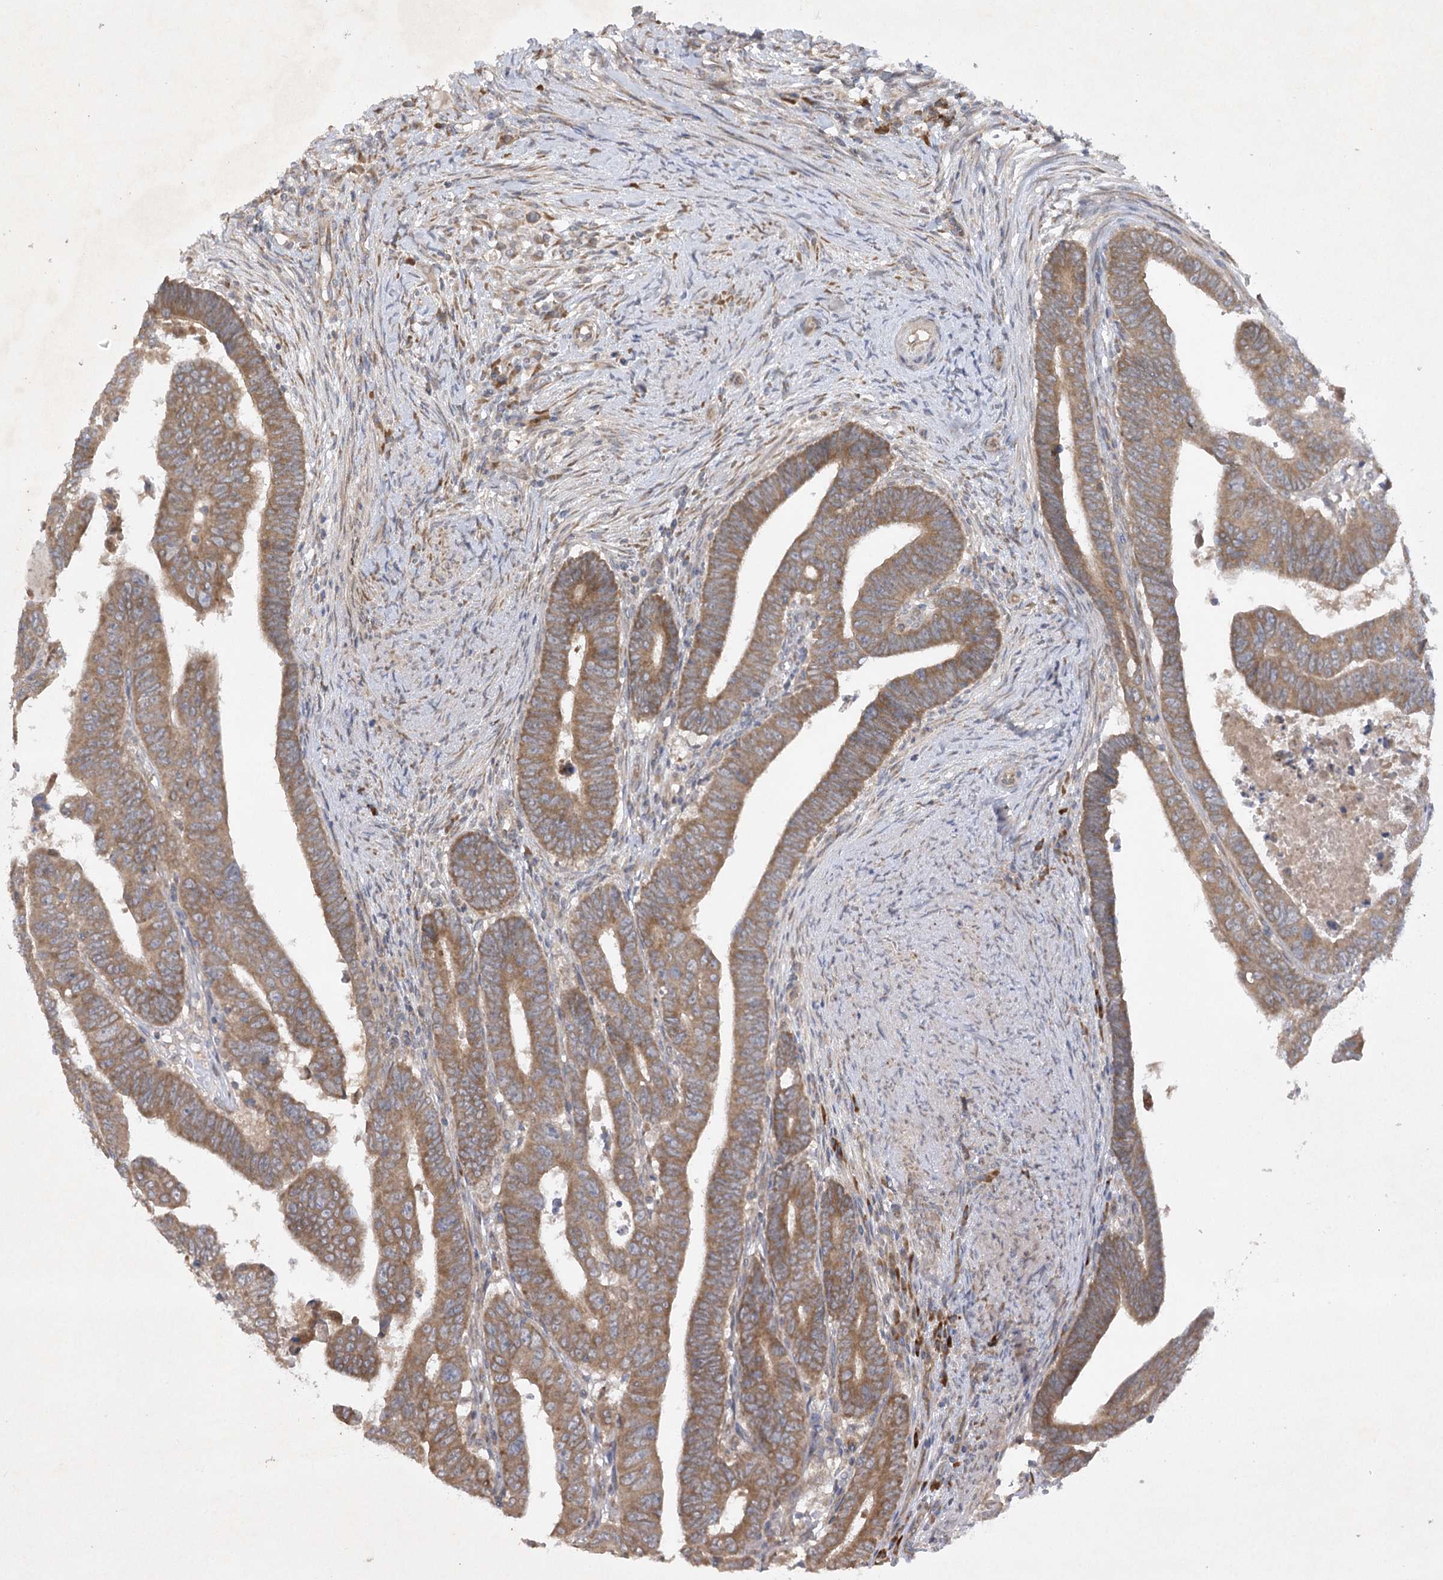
{"staining": {"intensity": "moderate", "quantity": ">75%", "location": "cytoplasmic/membranous"}, "tissue": "colorectal cancer", "cell_type": "Tumor cells", "image_type": "cancer", "snomed": [{"axis": "morphology", "description": "Normal tissue, NOS"}, {"axis": "morphology", "description": "Adenocarcinoma, NOS"}, {"axis": "topography", "description": "Rectum"}], "caption": "Protein staining of colorectal cancer (adenocarcinoma) tissue shows moderate cytoplasmic/membranous staining in approximately >75% of tumor cells.", "gene": "TRAF3IP1", "patient": {"sex": "female", "age": 65}}